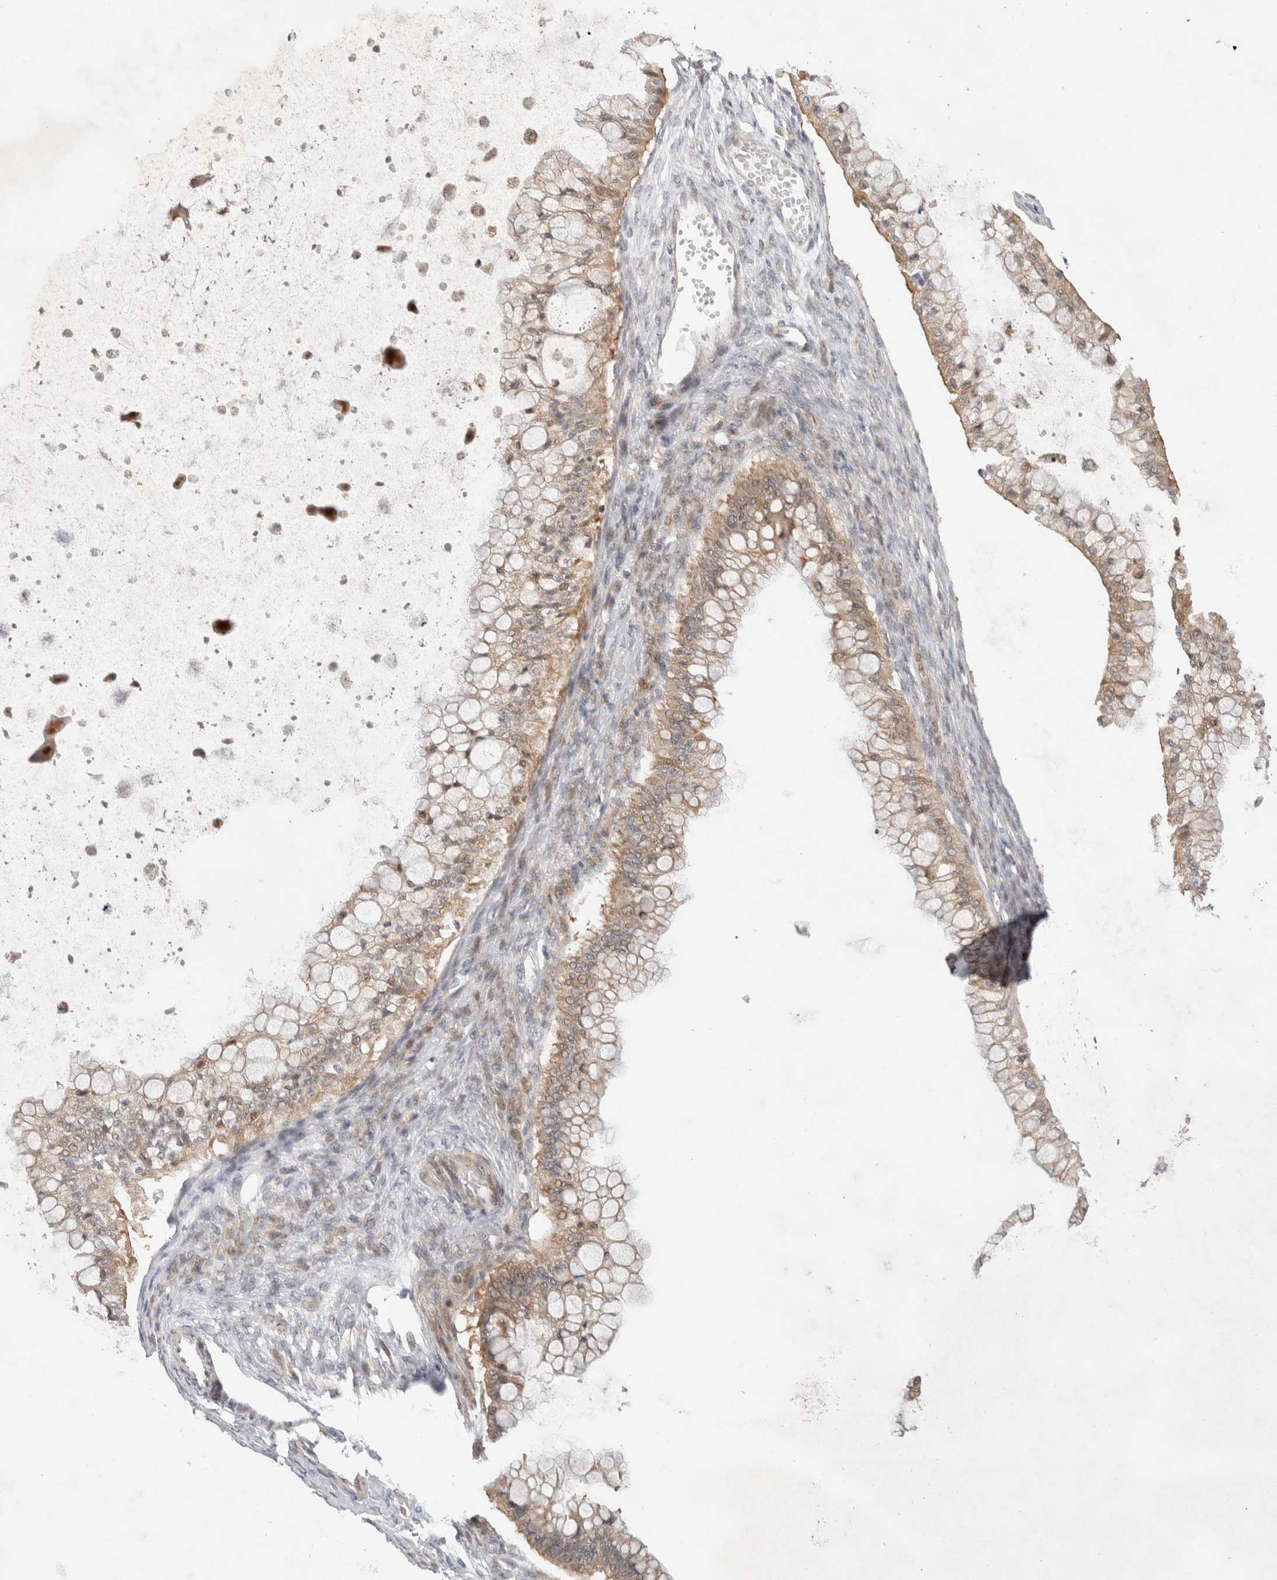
{"staining": {"intensity": "weak", "quantity": ">75%", "location": "cytoplasmic/membranous"}, "tissue": "ovarian cancer", "cell_type": "Tumor cells", "image_type": "cancer", "snomed": [{"axis": "morphology", "description": "Cystadenocarcinoma, mucinous, NOS"}, {"axis": "topography", "description": "Ovary"}], "caption": "Approximately >75% of tumor cells in human mucinous cystadenocarcinoma (ovarian) show weak cytoplasmic/membranous protein expression as visualized by brown immunohistochemical staining.", "gene": "SLC29A1", "patient": {"sex": "female", "age": 57}}